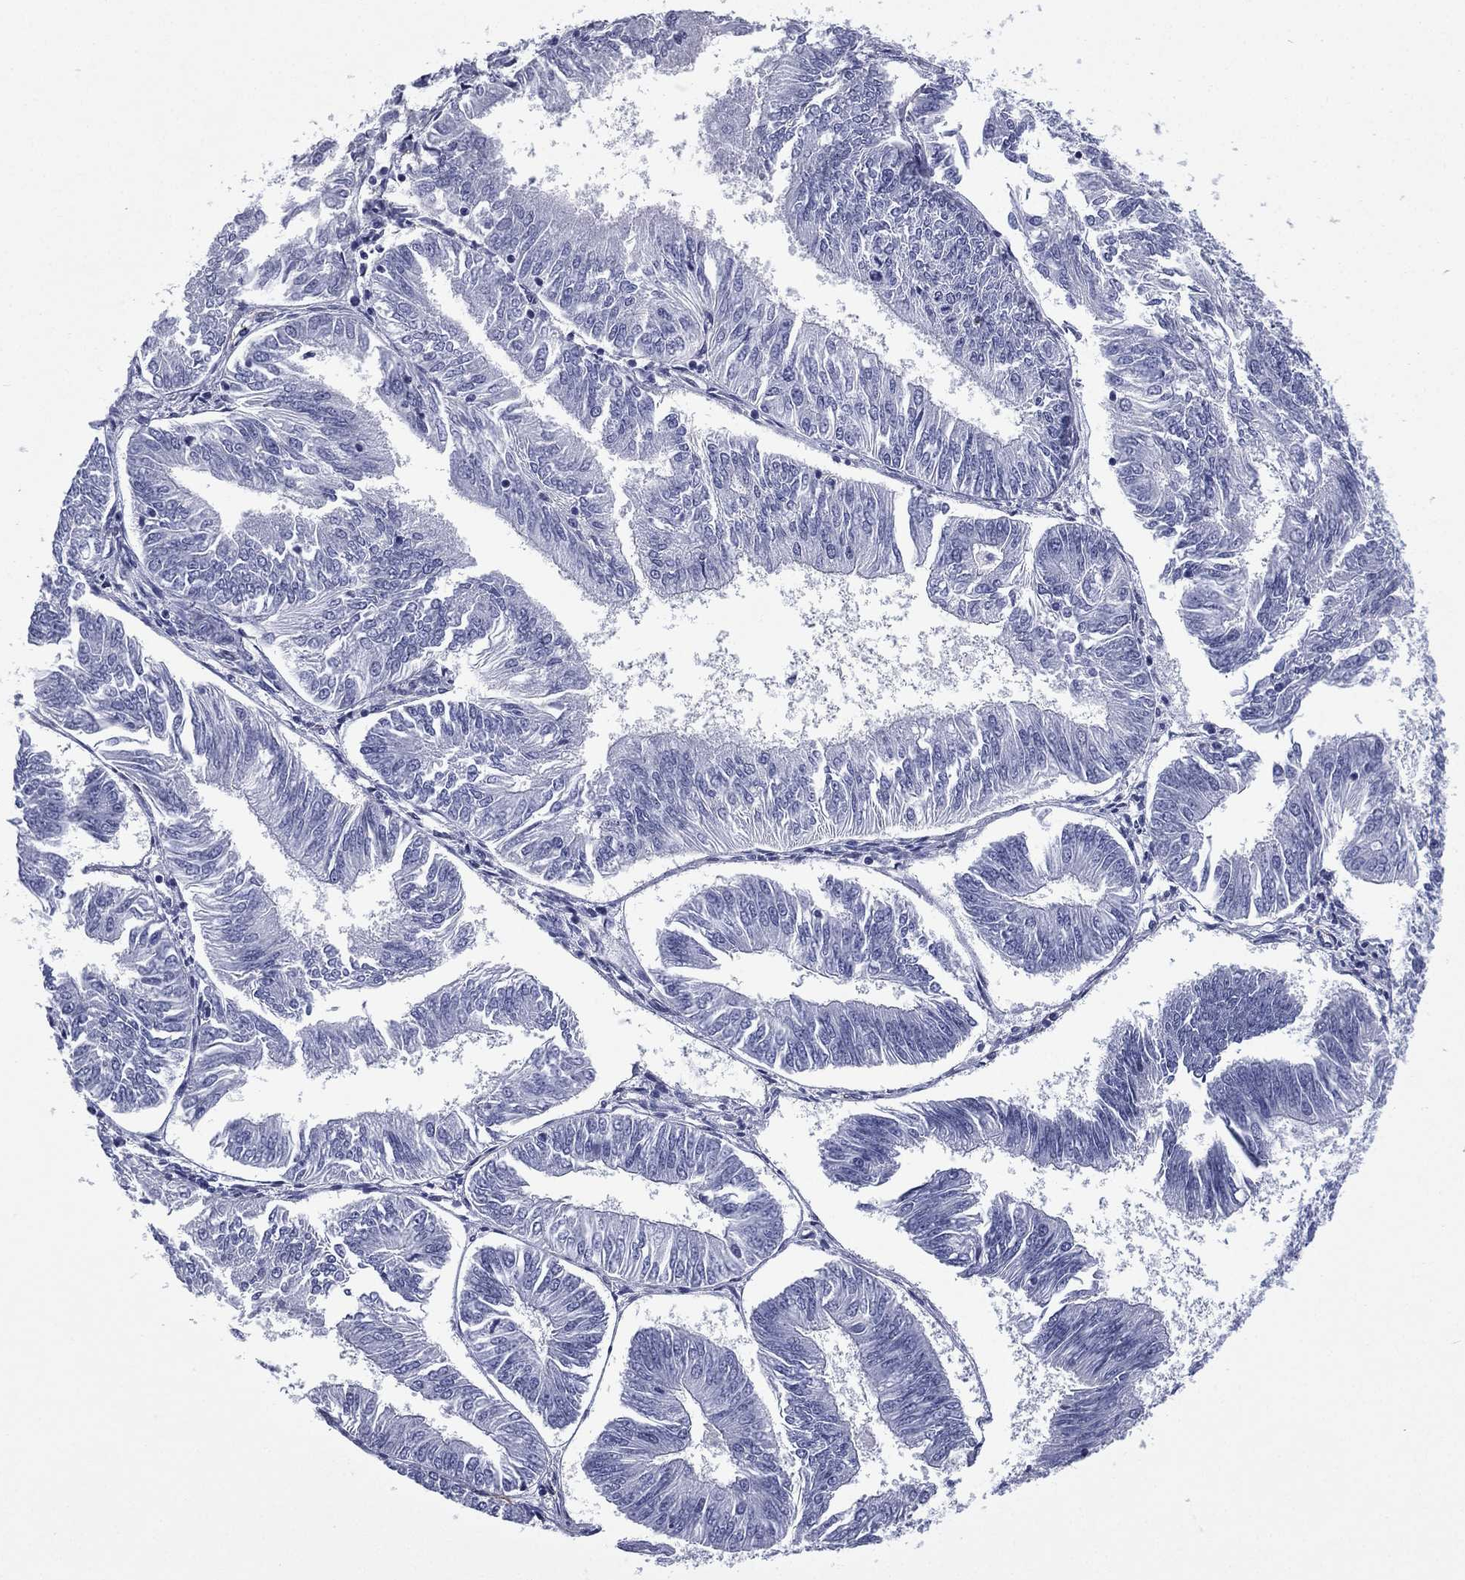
{"staining": {"intensity": "negative", "quantity": "none", "location": "none"}, "tissue": "endometrial cancer", "cell_type": "Tumor cells", "image_type": "cancer", "snomed": [{"axis": "morphology", "description": "Adenocarcinoma, NOS"}, {"axis": "topography", "description": "Endometrium"}], "caption": "Tumor cells are negative for brown protein staining in adenocarcinoma (endometrial).", "gene": "CAVIN3", "patient": {"sex": "female", "age": 58}}